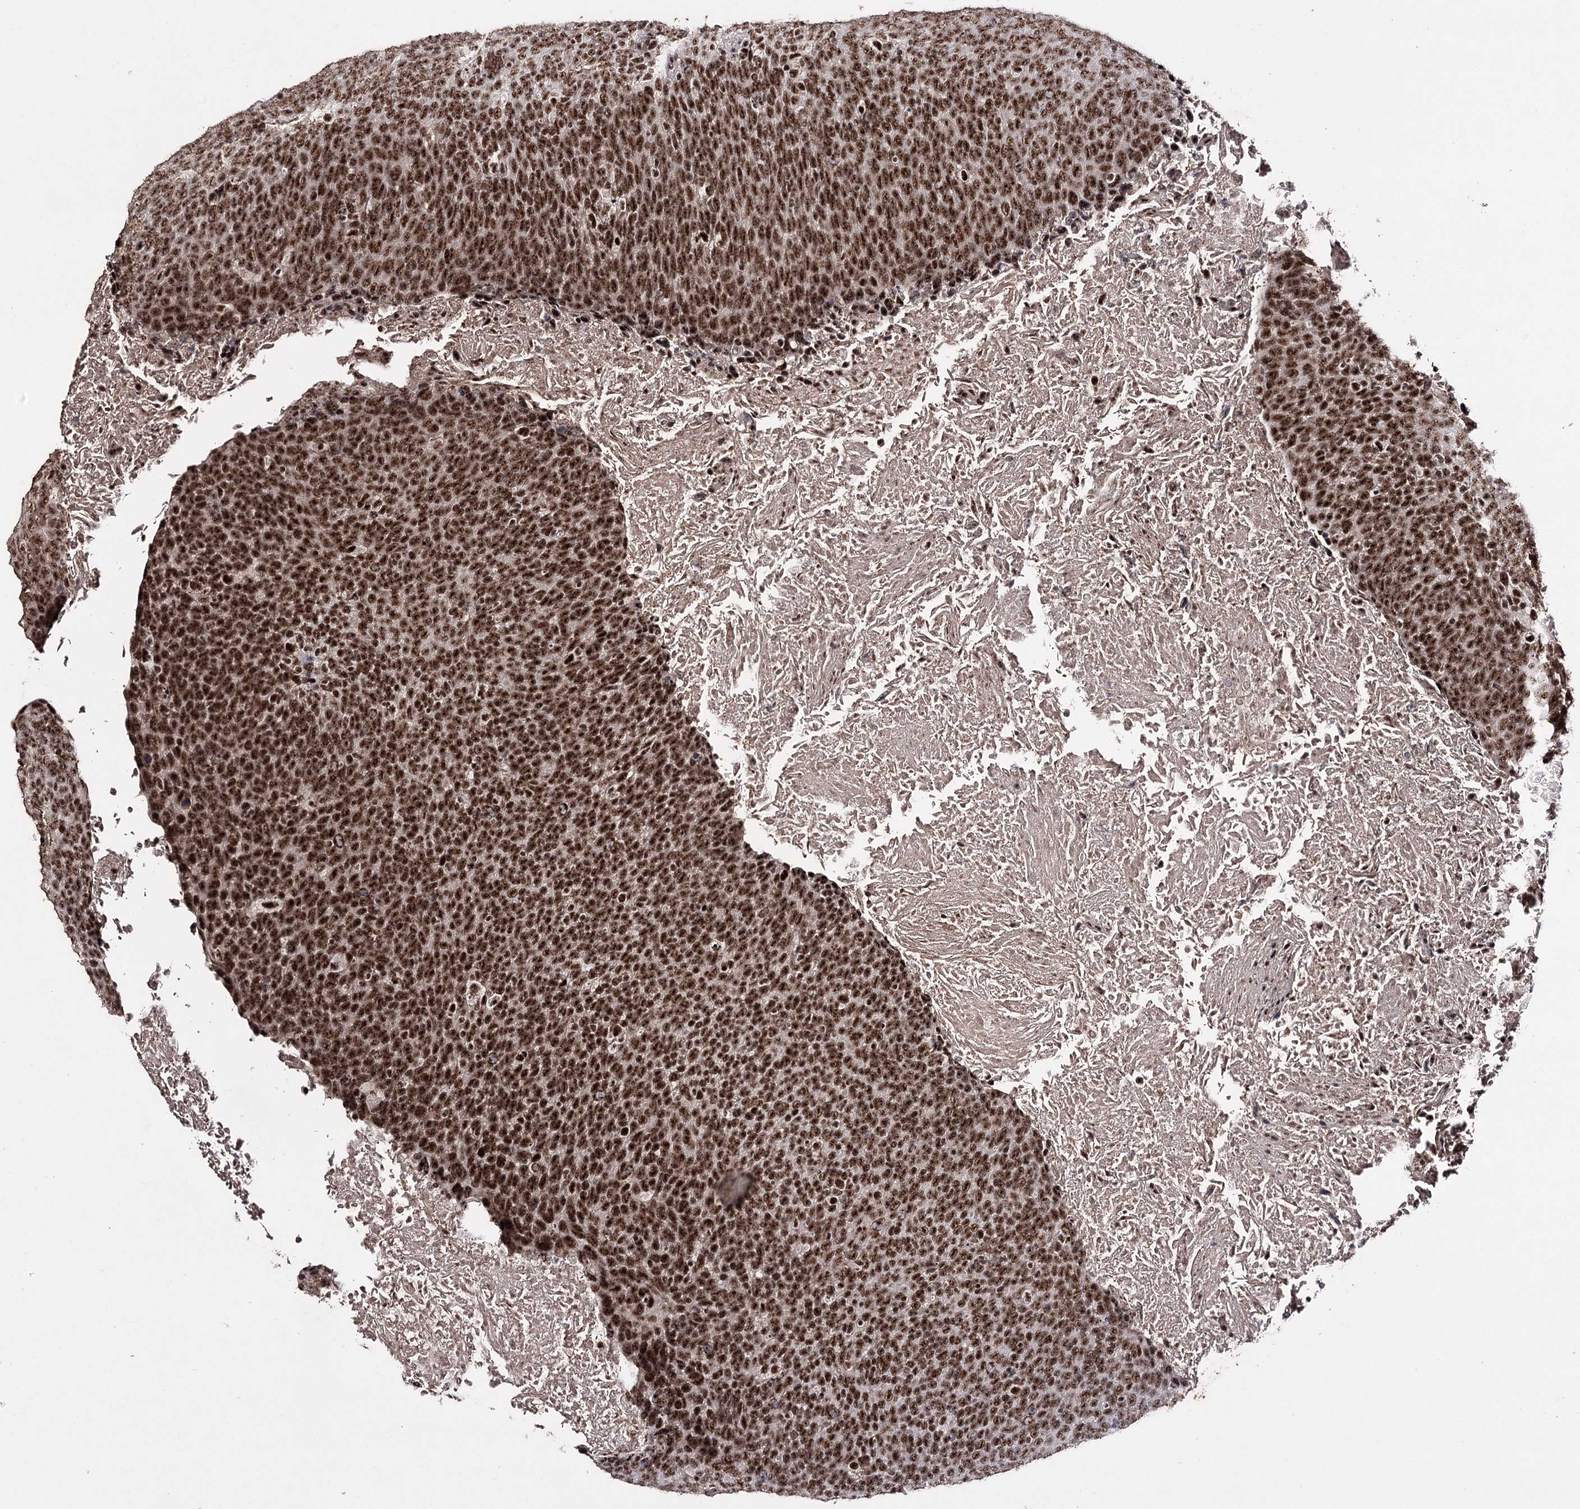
{"staining": {"intensity": "strong", "quantity": ">75%", "location": "nuclear"}, "tissue": "head and neck cancer", "cell_type": "Tumor cells", "image_type": "cancer", "snomed": [{"axis": "morphology", "description": "Squamous cell carcinoma, NOS"}, {"axis": "morphology", "description": "Squamous cell carcinoma, metastatic, NOS"}, {"axis": "topography", "description": "Lymph node"}, {"axis": "topography", "description": "Head-Neck"}], "caption": "Head and neck cancer (metastatic squamous cell carcinoma) was stained to show a protein in brown. There is high levels of strong nuclear expression in about >75% of tumor cells. The protein of interest is shown in brown color, while the nuclei are stained blue.", "gene": "PRPF40A", "patient": {"sex": "male", "age": 62}}